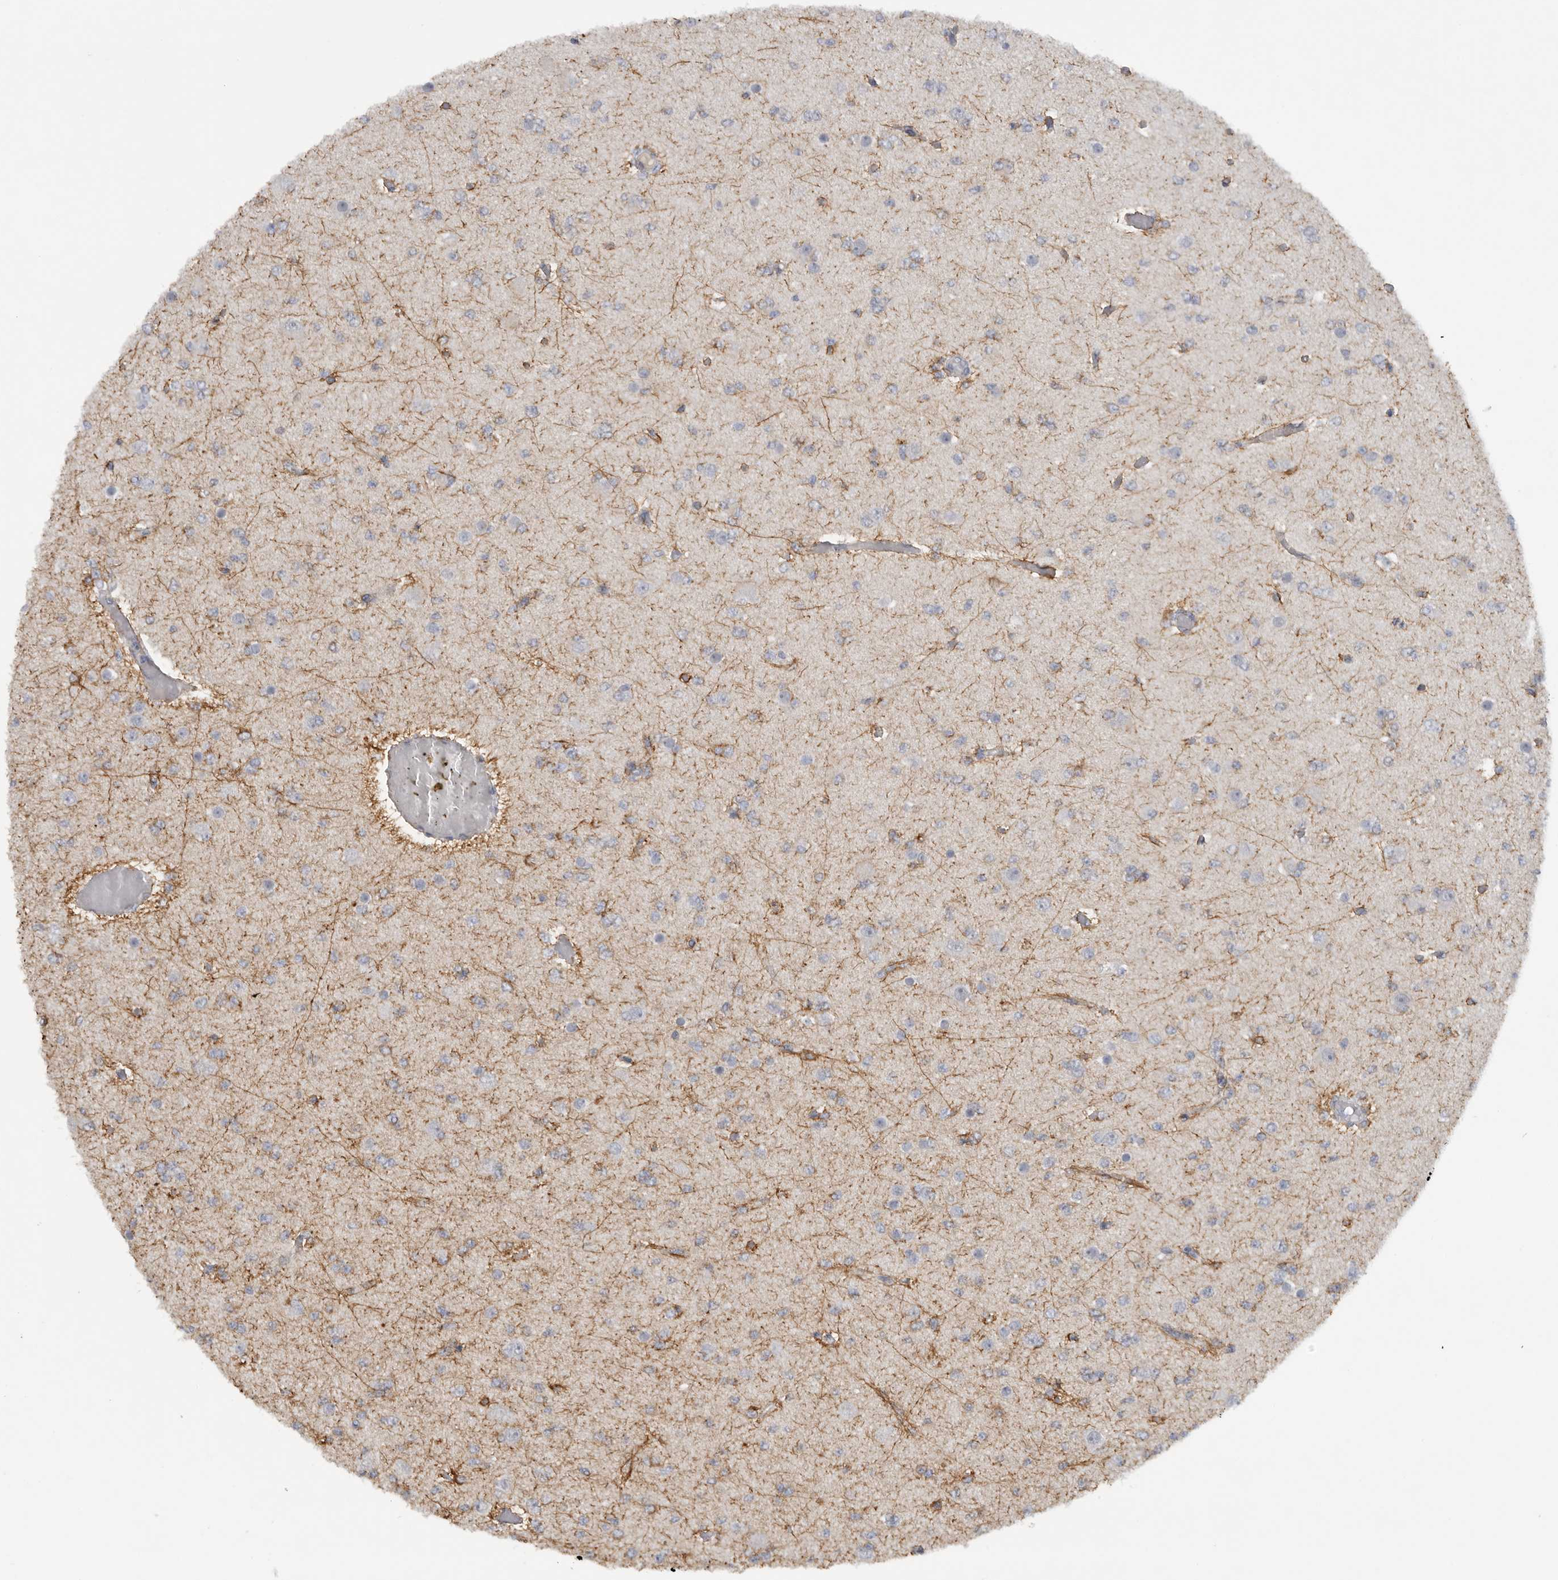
{"staining": {"intensity": "negative", "quantity": "none", "location": "none"}, "tissue": "glioma", "cell_type": "Tumor cells", "image_type": "cancer", "snomed": [{"axis": "morphology", "description": "Glioma, malignant, Low grade"}, {"axis": "topography", "description": "Brain"}], "caption": "An image of human malignant glioma (low-grade) is negative for staining in tumor cells. The staining is performed using DAB brown chromogen with nuclei counter-stained in using hematoxylin.", "gene": "DYRK2", "patient": {"sex": "female", "age": 22}}